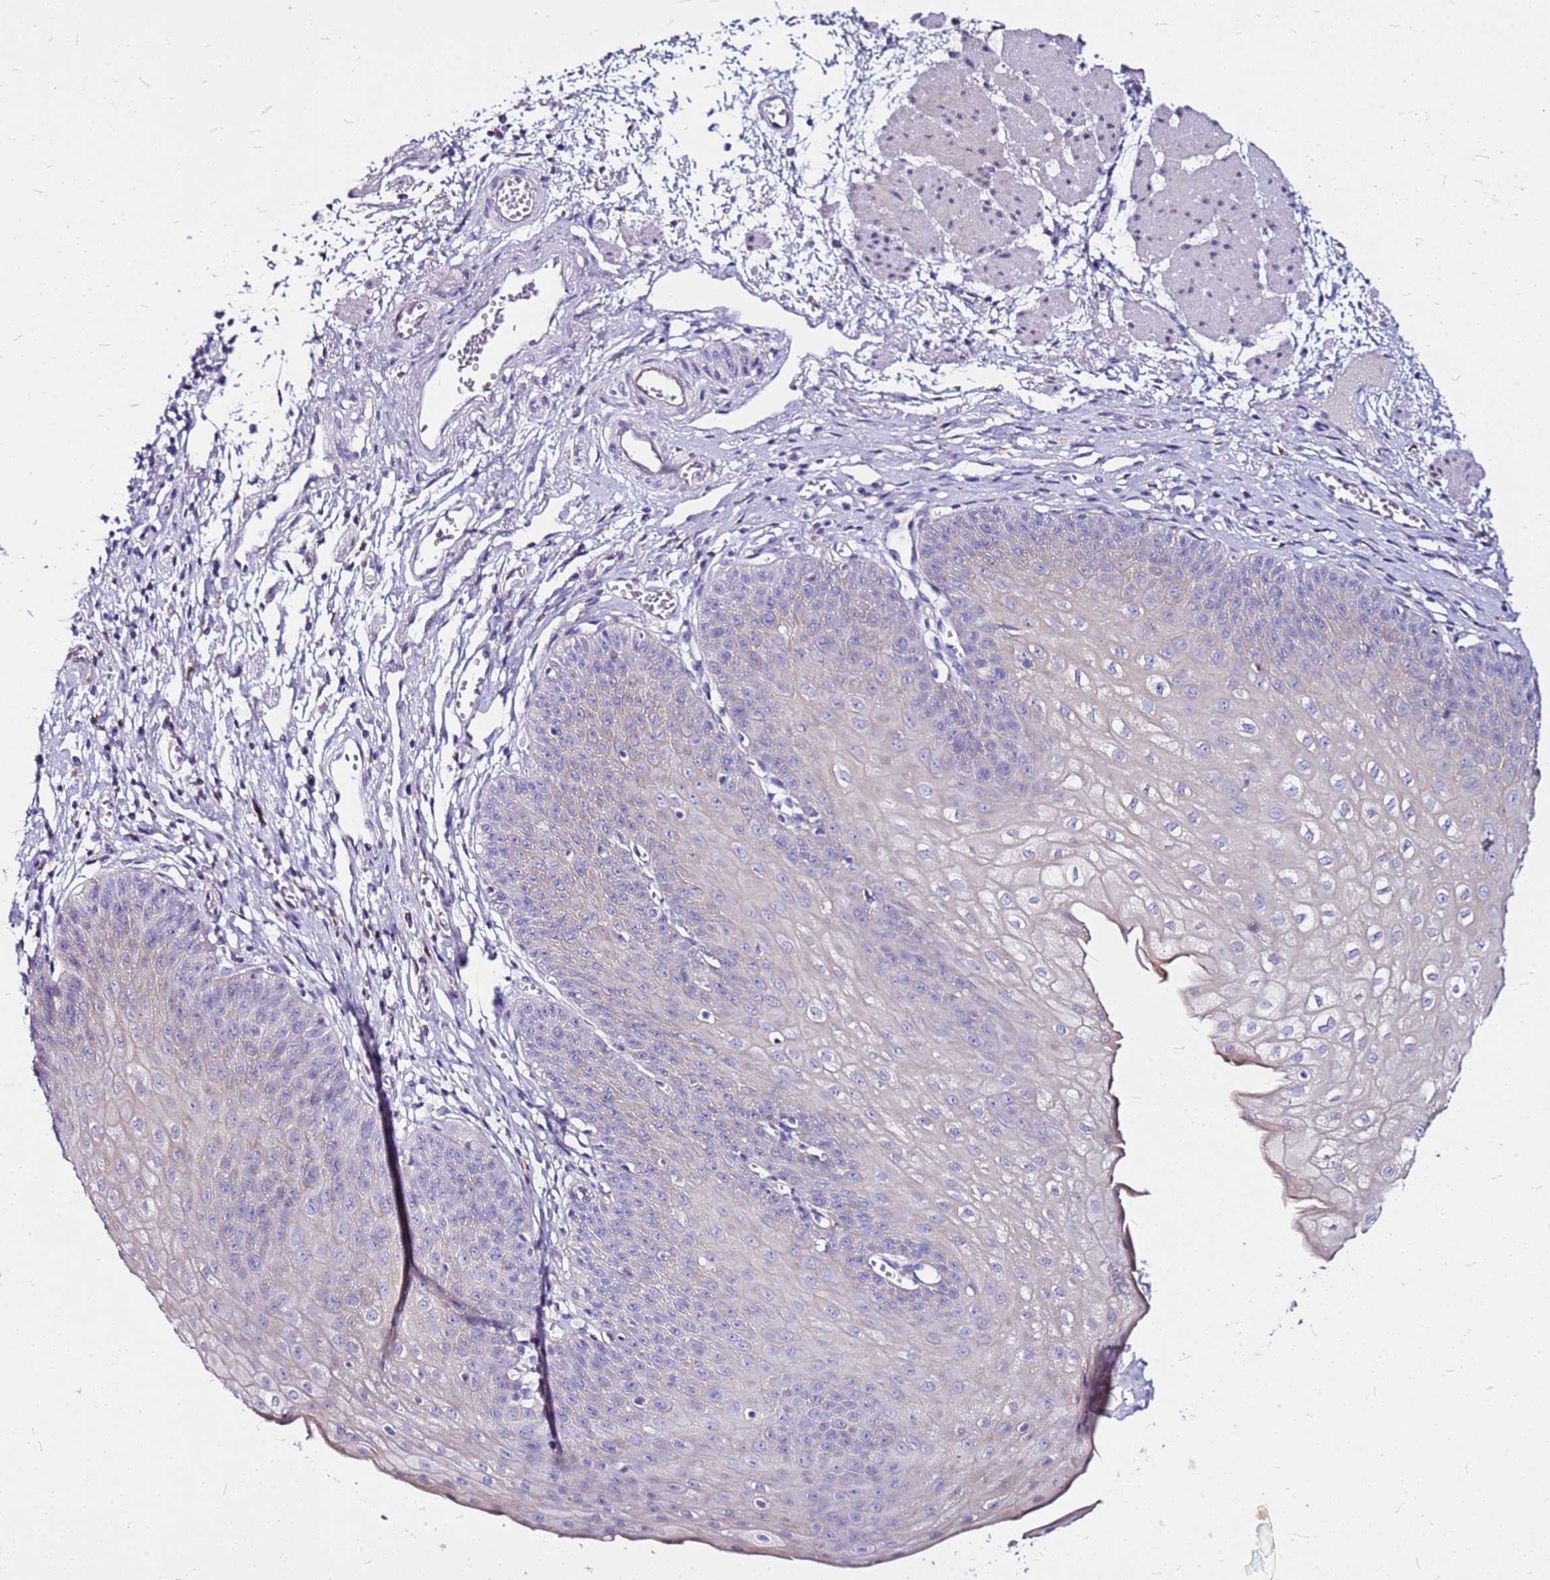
{"staining": {"intensity": "negative", "quantity": "none", "location": "none"}, "tissue": "esophagus", "cell_type": "Squamous epithelial cells", "image_type": "normal", "snomed": [{"axis": "morphology", "description": "Normal tissue, NOS"}, {"axis": "topography", "description": "Esophagus"}], "caption": "DAB immunohistochemical staining of unremarkable esophagus demonstrates no significant expression in squamous epithelial cells.", "gene": "CASD1", "patient": {"sex": "male", "age": 71}}